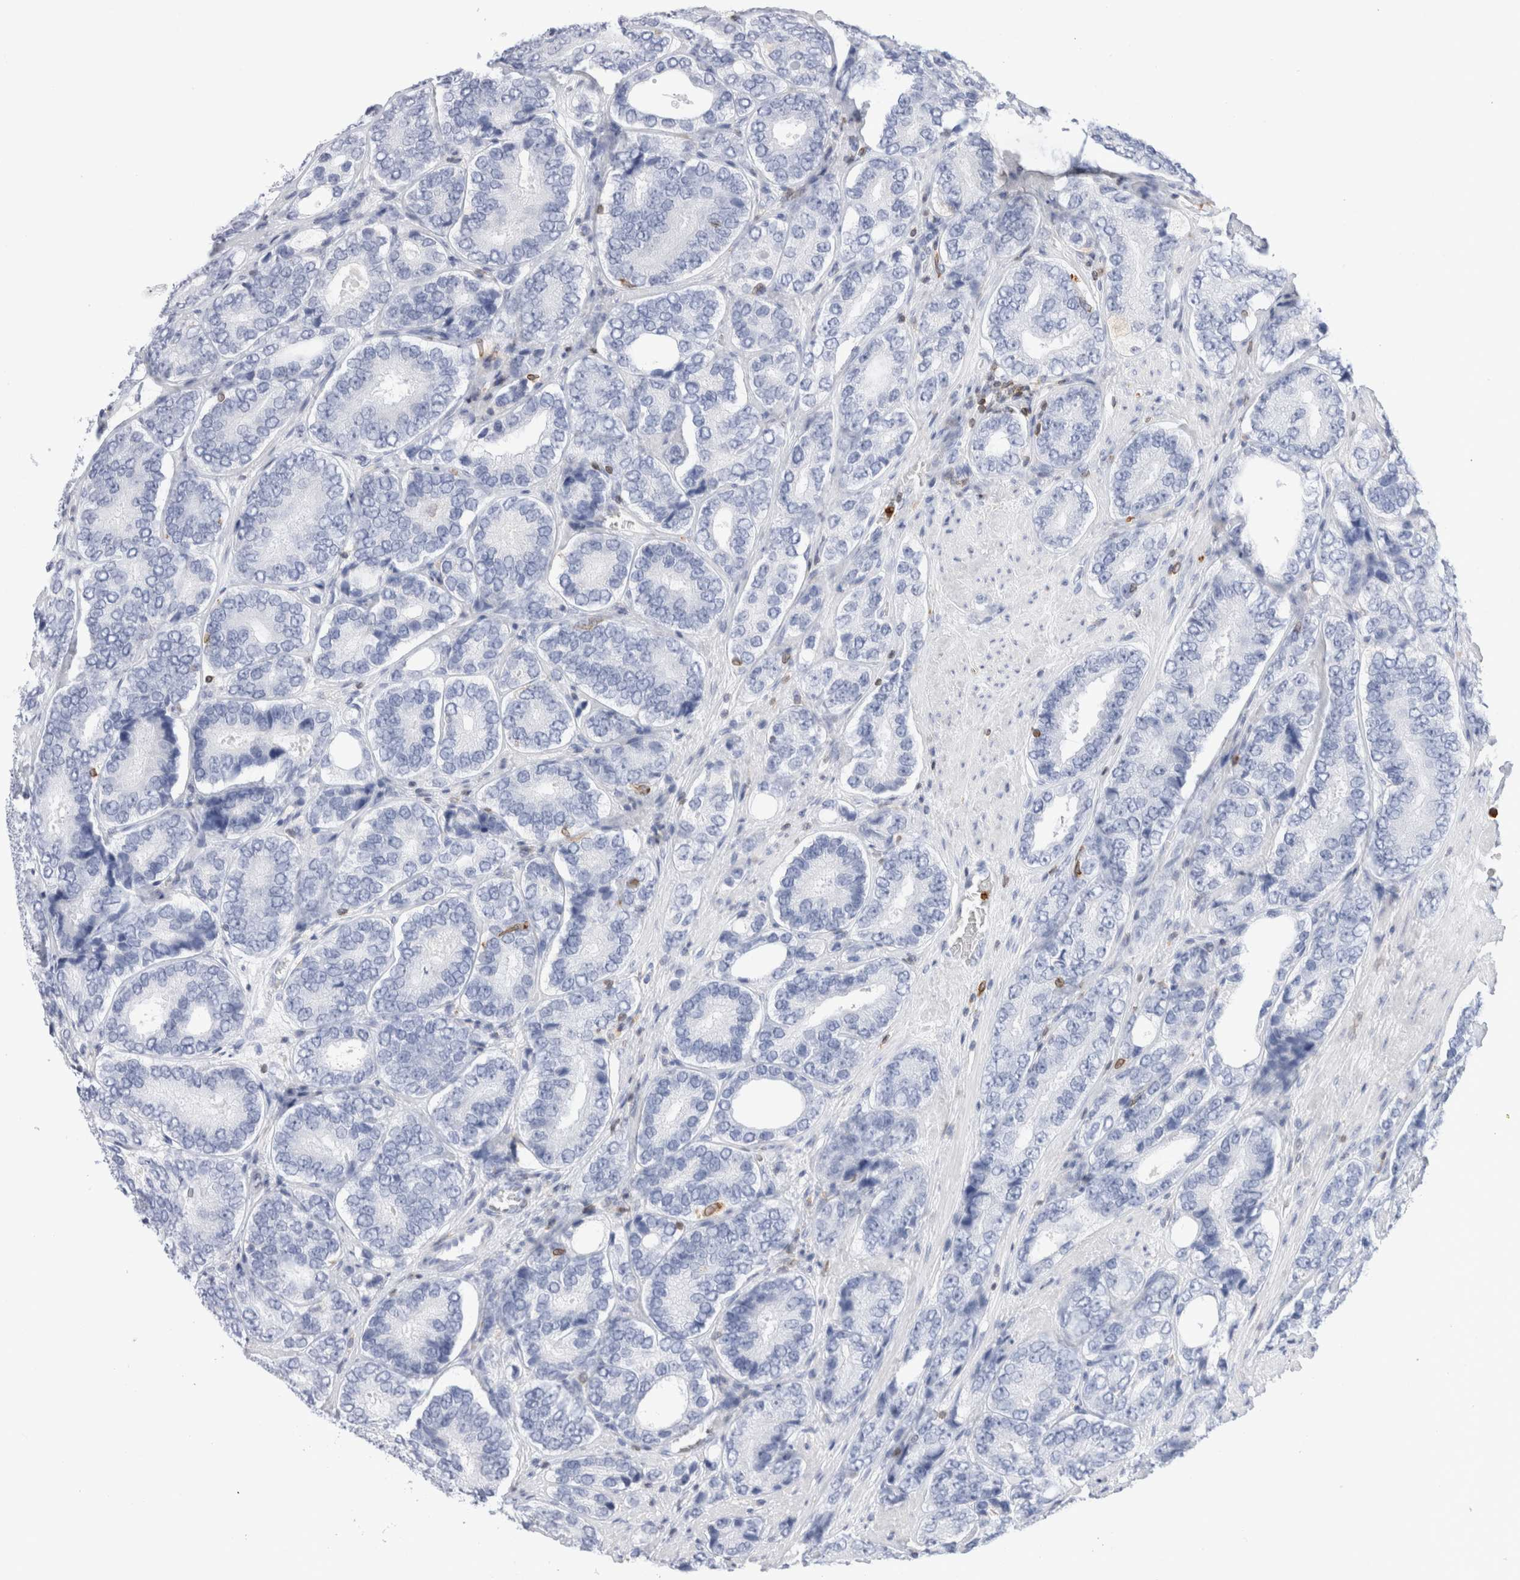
{"staining": {"intensity": "negative", "quantity": "none", "location": "none"}, "tissue": "prostate cancer", "cell_type": "Tumor cells", "image_type": "cancer", "snomed": [{"axis": "morphology", "description": "Adenocarcinoma, High grade"}, {"axis": "topography", "description": "Prostate"}], "caption": "IHC image of human prostate adenocarcinoma (high-grade) stained for a protein (brown), which demonstrates no expression in tumor cells.", "gene": "ALOX5AP", "patient": {"sex": "male", "age": 56}}